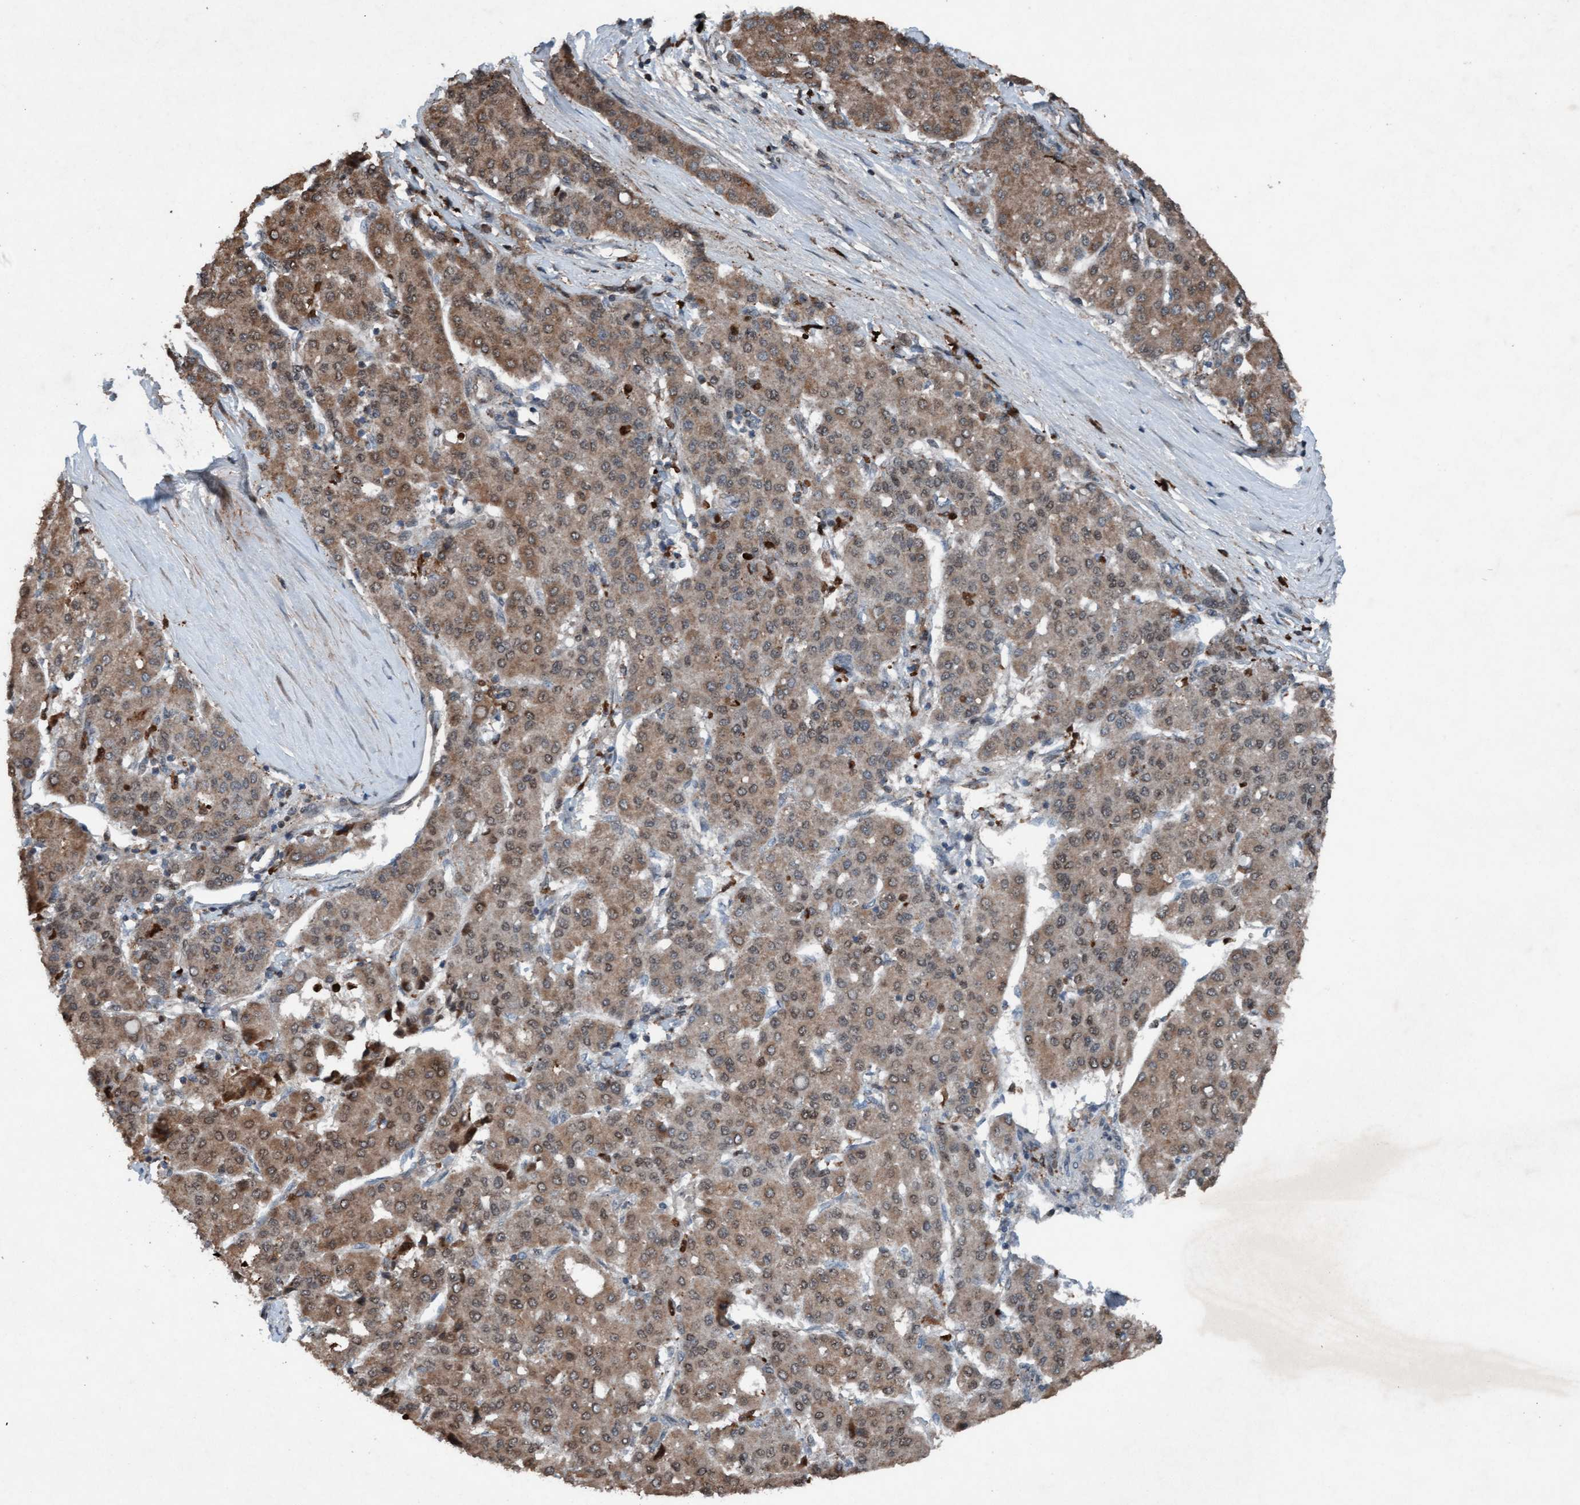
{"staining": {"intensity": "moderate", "quantity": ">75%", "location": "cytoplasmic/membranous,nuclear"}, "tissue": "liver cancer", "cell_type": "Tumor cells", "image_type": "cancer", "snomed": [{"axis": "morphology", "description": "Carcinoma, Hepatocellular, NOS"}, {"axis": "topography", "description": "Liver"}], "caption": "Immunohistochemistry (IHC) (DAB) staining of human liver hepatocellular carcinoma shows moderate cytoplasmic/membranous and nuclear protein staining in approximately >75% of tumor cells.", "gene": "PLXNB2", "patient": {"sex": "male", "age": 65}}